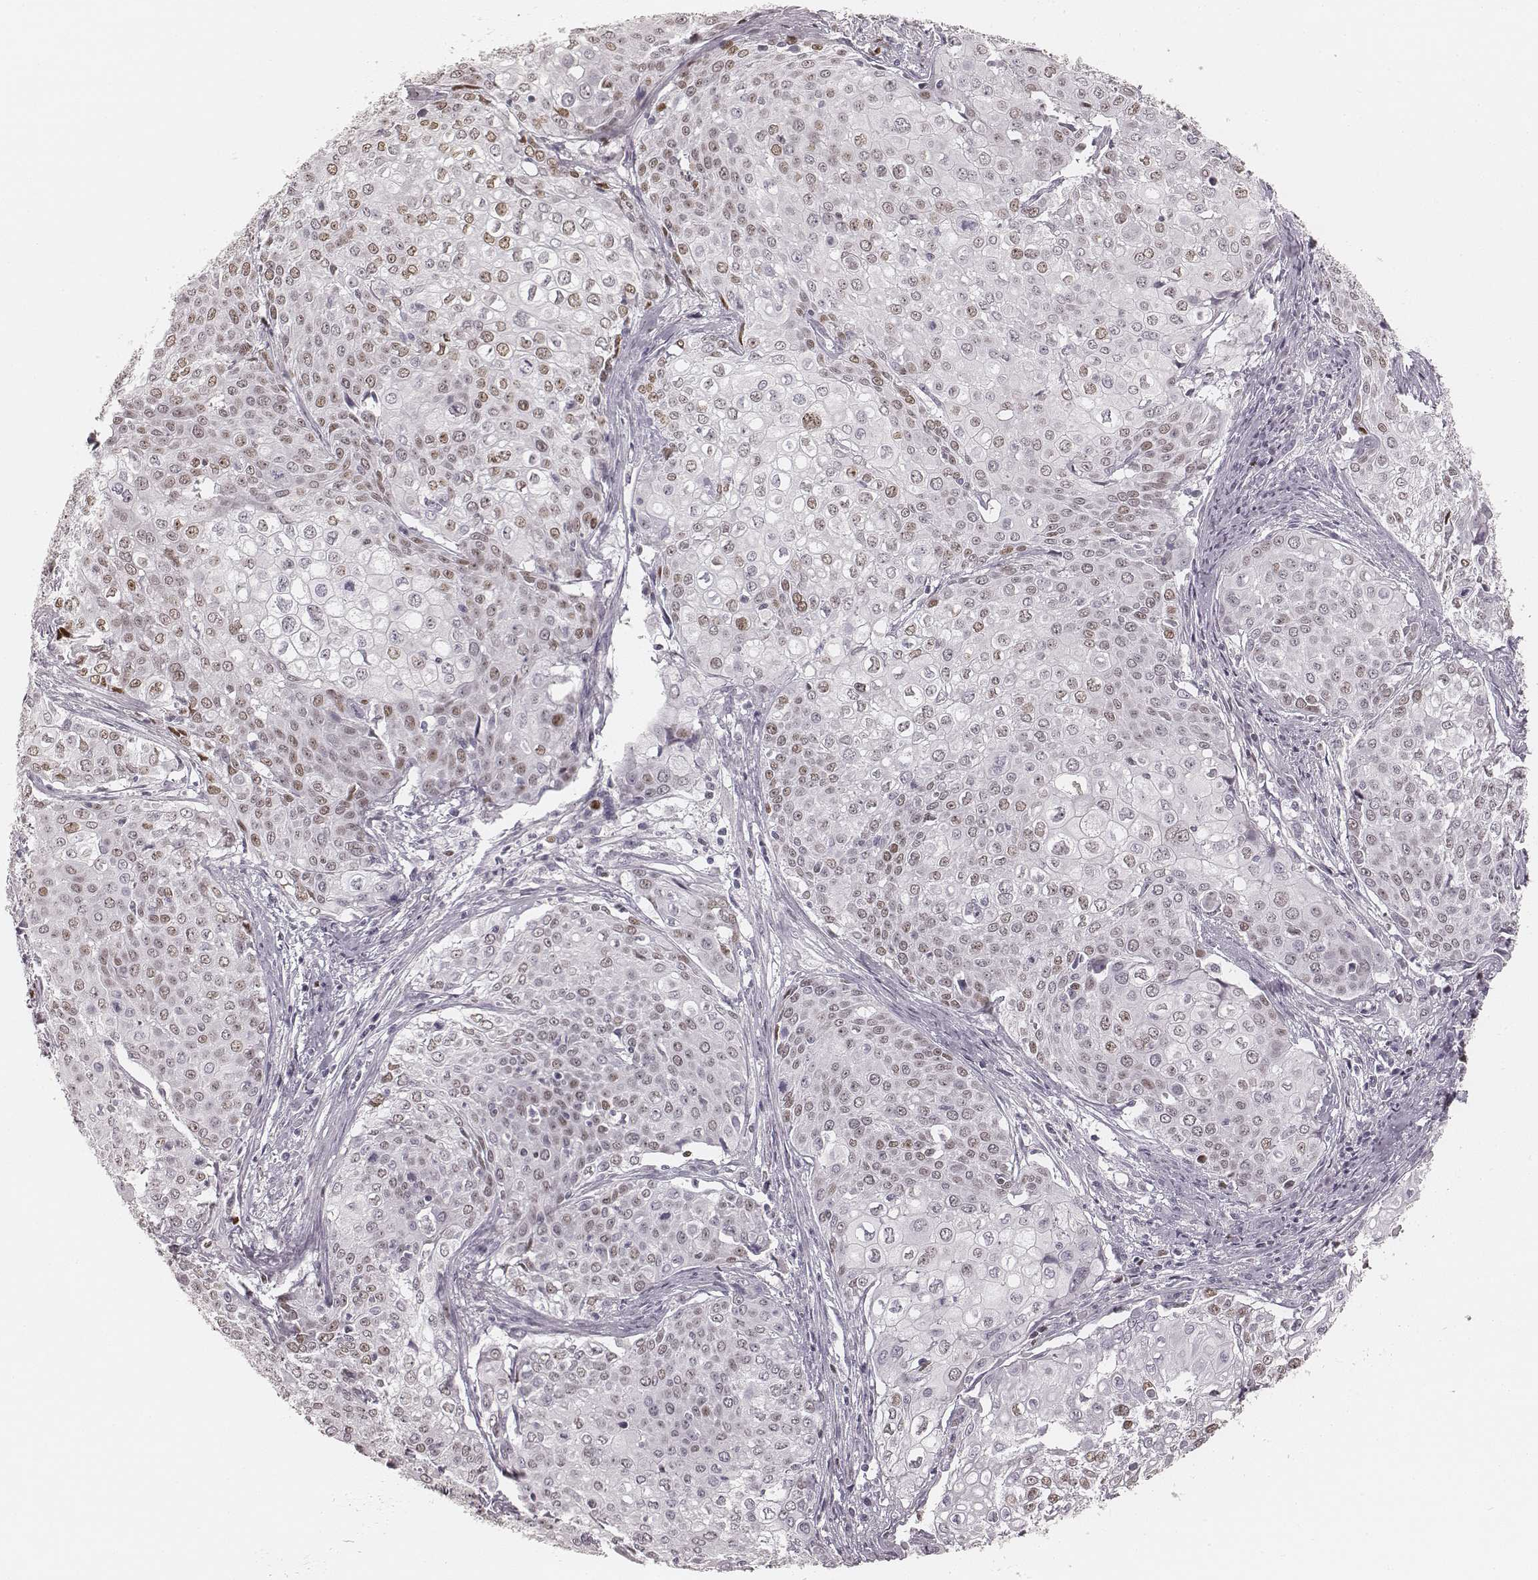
{"staining": {"intensity": "weak", "quantity": "25%-75%", "location": "nuclear"}, "tissue": "cervical cancer", "cell_type": "Tumor cells", "image_type": "cancer", "snomed": [{"axis": "morphology", "description": "Squamous cell carcinoma, NOS"}, {"axis": "topography", "description": "Cervix"}], "caption": "The immunohistochemical stain highlights weak nuclear staining in tumor cells of cervical cancer tissue. The staining is performed using DAB (3,3'-diaminobenzidine) brown chromogen to label protein expression. The nuclei are counter-stained blue using hematoxylin.", "gene": "TEX37", "patient": {"sex": "female", "age": 39}}